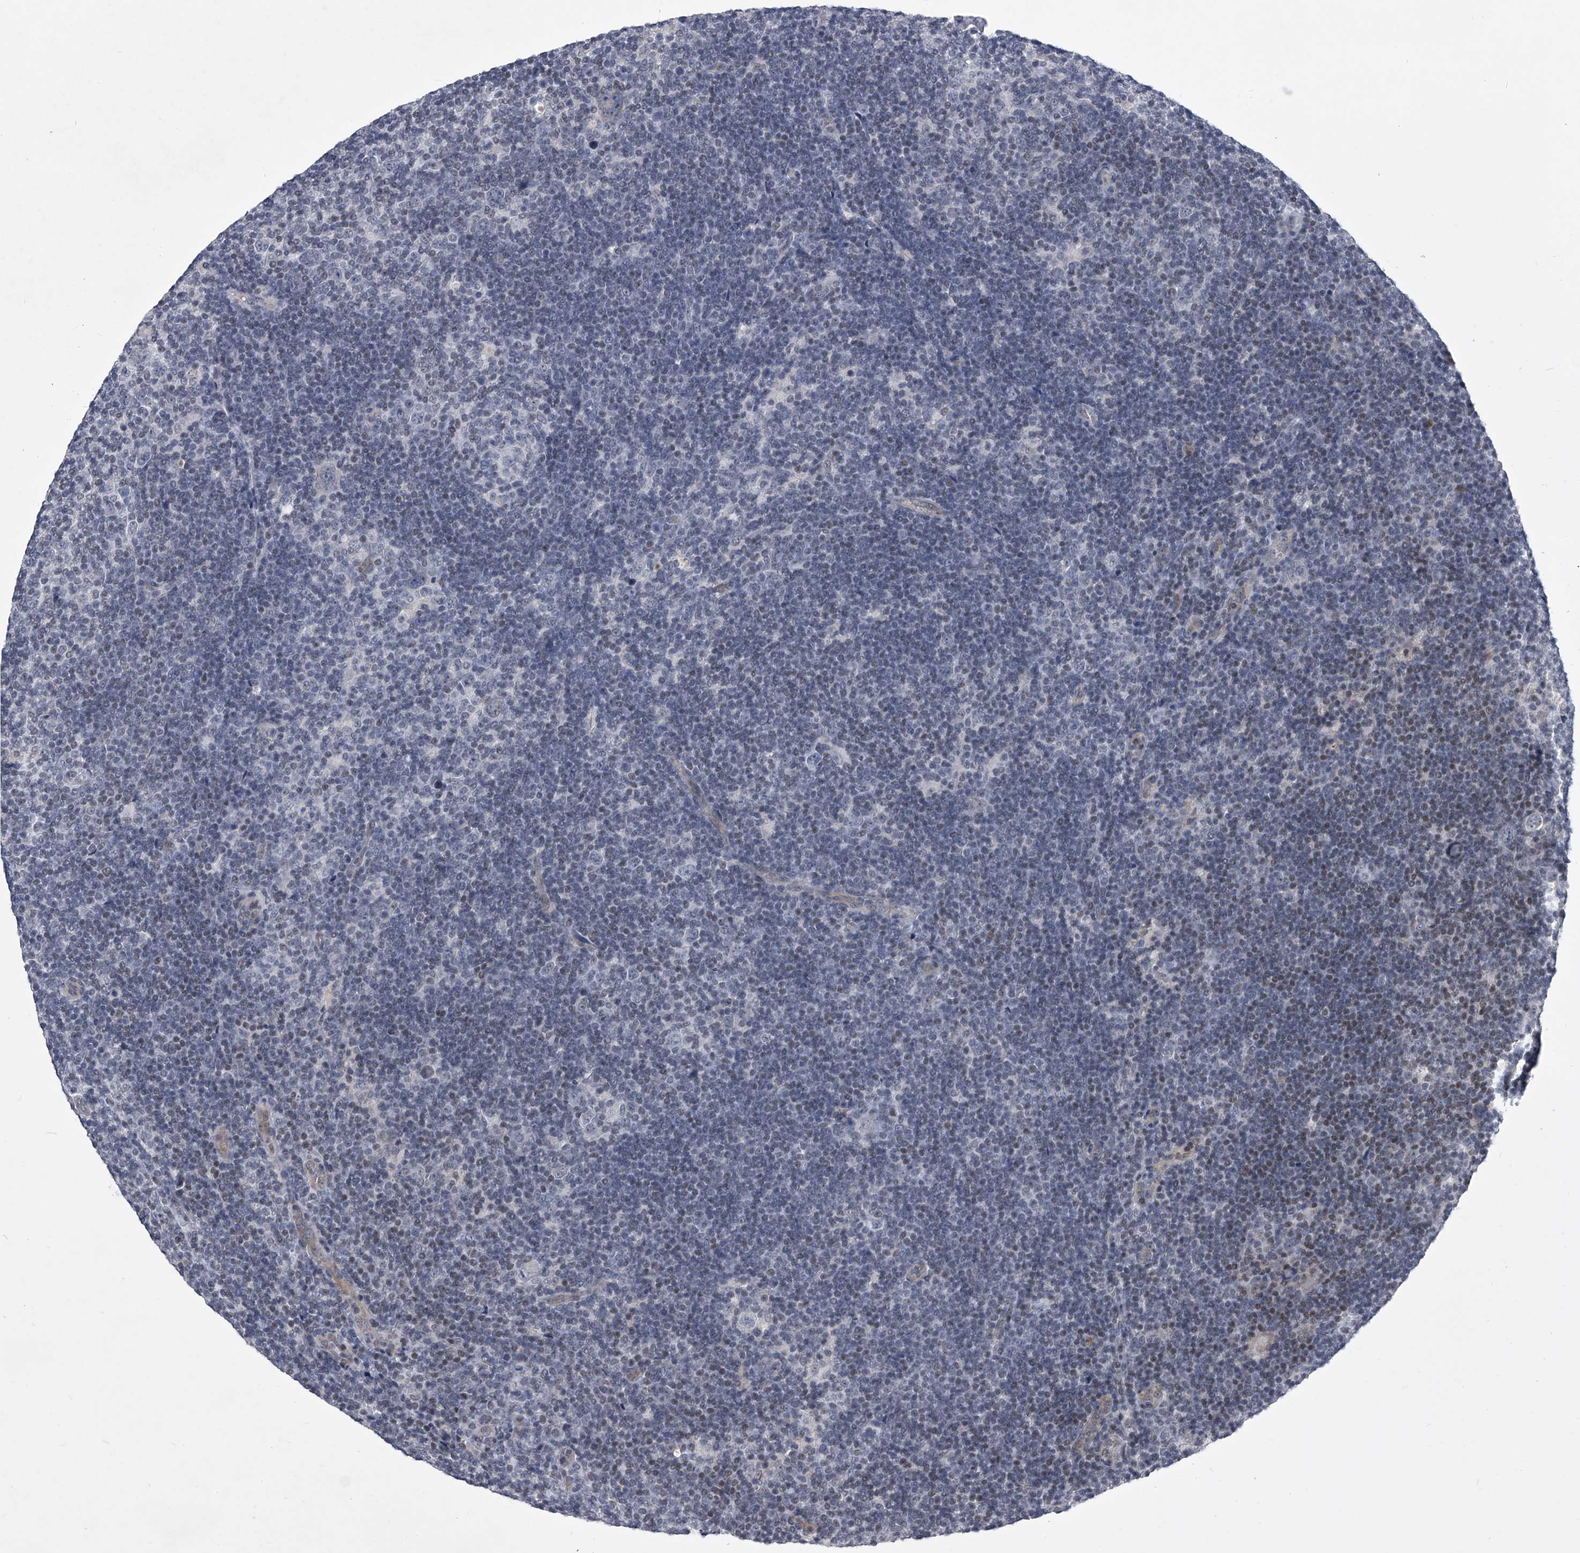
{"staining": {"intensity": "negative", "quantity": "none", "location": "none"}, "tissue": "lymphoma", "cell_type": "Tumor cells", "image_type": "cancer", "snomed": [{"axis": "morphology", "description": "Hodgkin's disease, NOS"}, {"axis": "topography", "description": "Lymph node"}], "caption": "High magnification brightfield microscopy of lymphoma stained with DAB (3,3'-diaminobenzidine) (brown) and counterstained with hematoxylin (blue): tumor cells show no significant expression.", "gene": "ZNF76", "patient": {"sex": "female", "age": 57}}